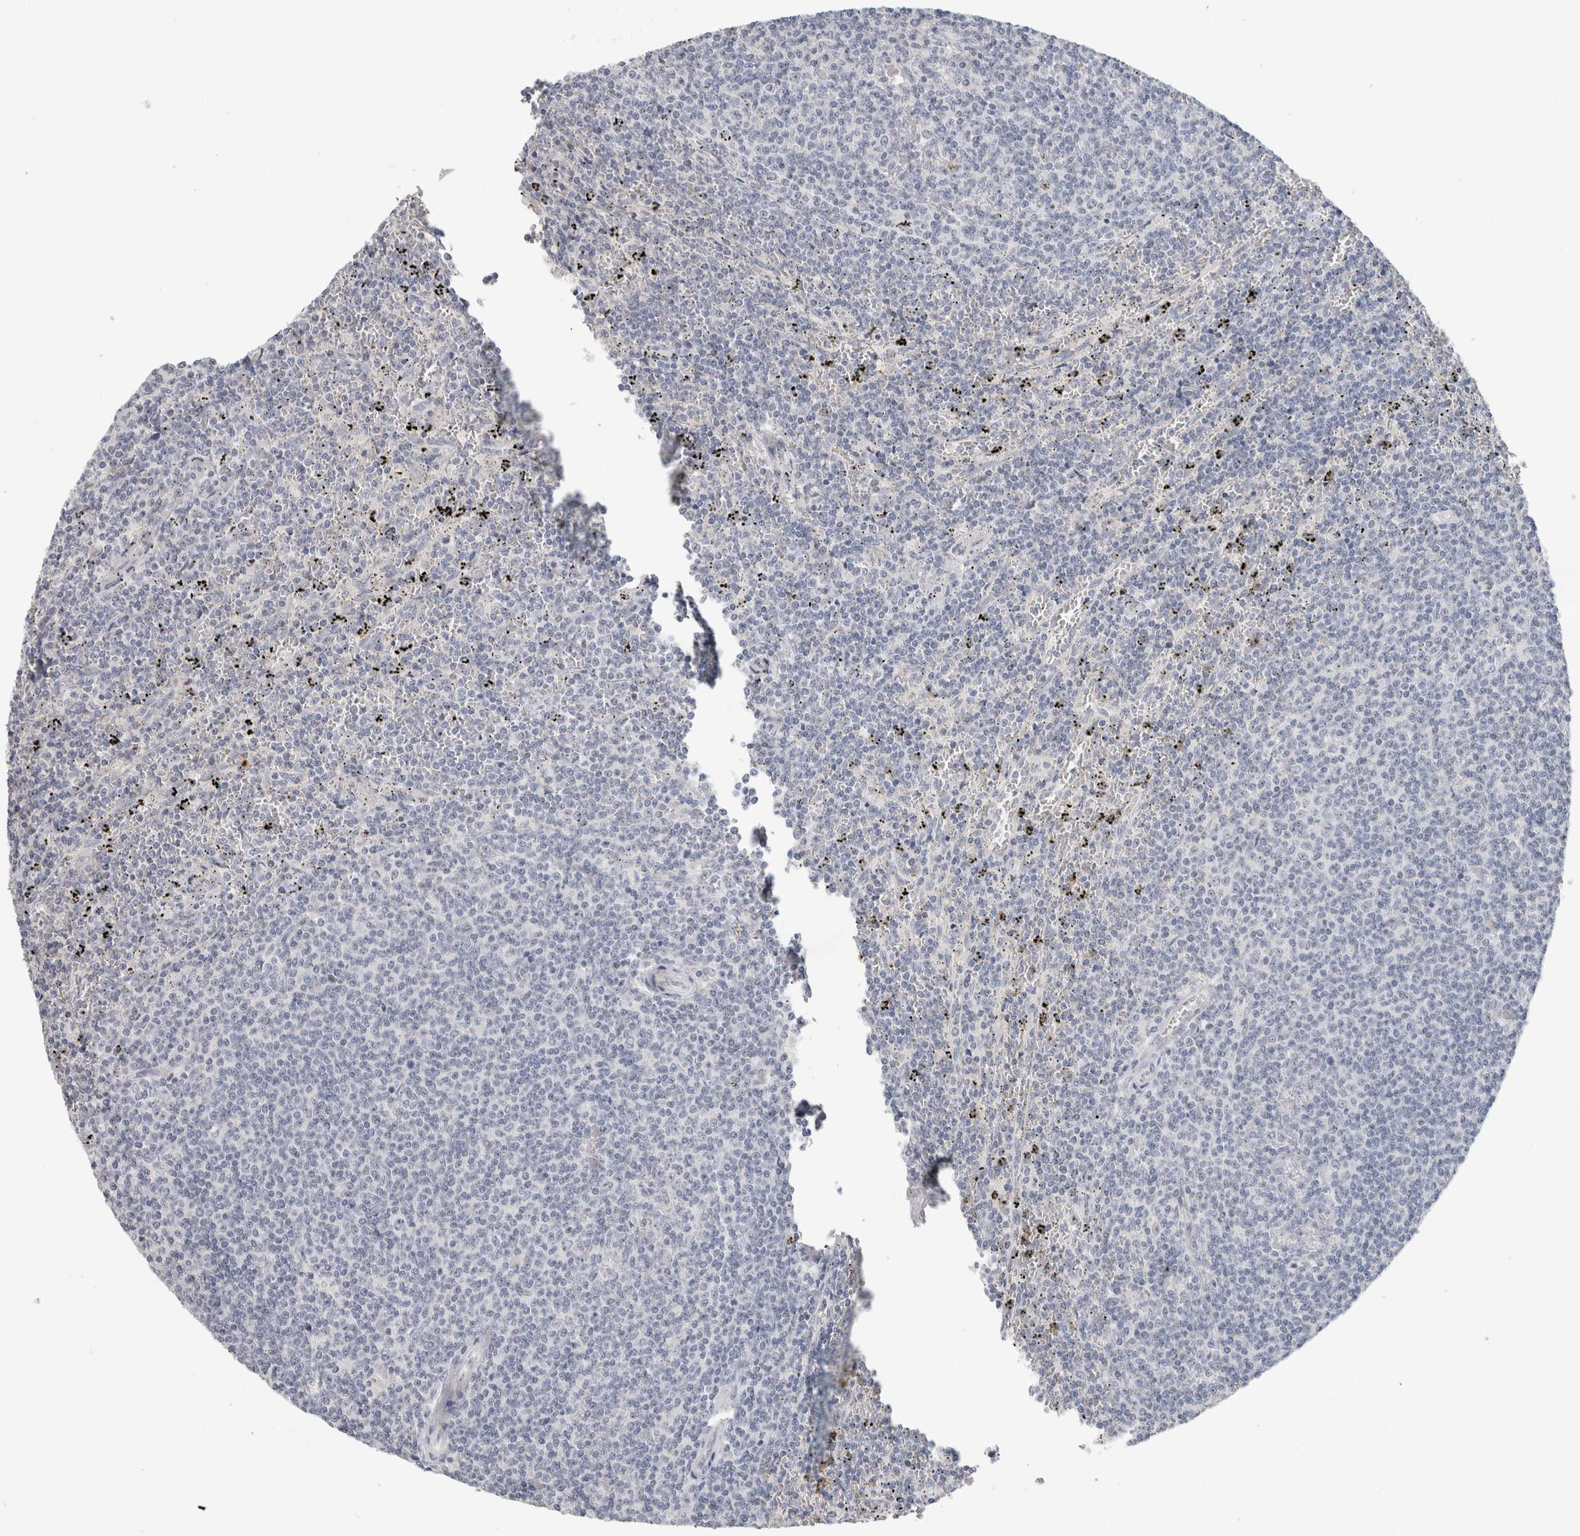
{"staining": {"intensity": "negative", "quantity": "none", "location": "none"}, "tissue": "lymphoma", "cell_type": "Tumor cells", "image_type": "cancer", "snomed": [{"axis": "morphology", "description": "Malignant lymphoma, non-Hodgkin's type, Low grade"}, {"axis": "topography", "description": "Spleen"}], "caption": "Immunohistochemistry image of neoplastic tissue: lymphoma stained with DAB displays no significant protein expression in tumor cells.", "gene": "FMR1NB", "patient": {"sex": "female", "age": 50}}